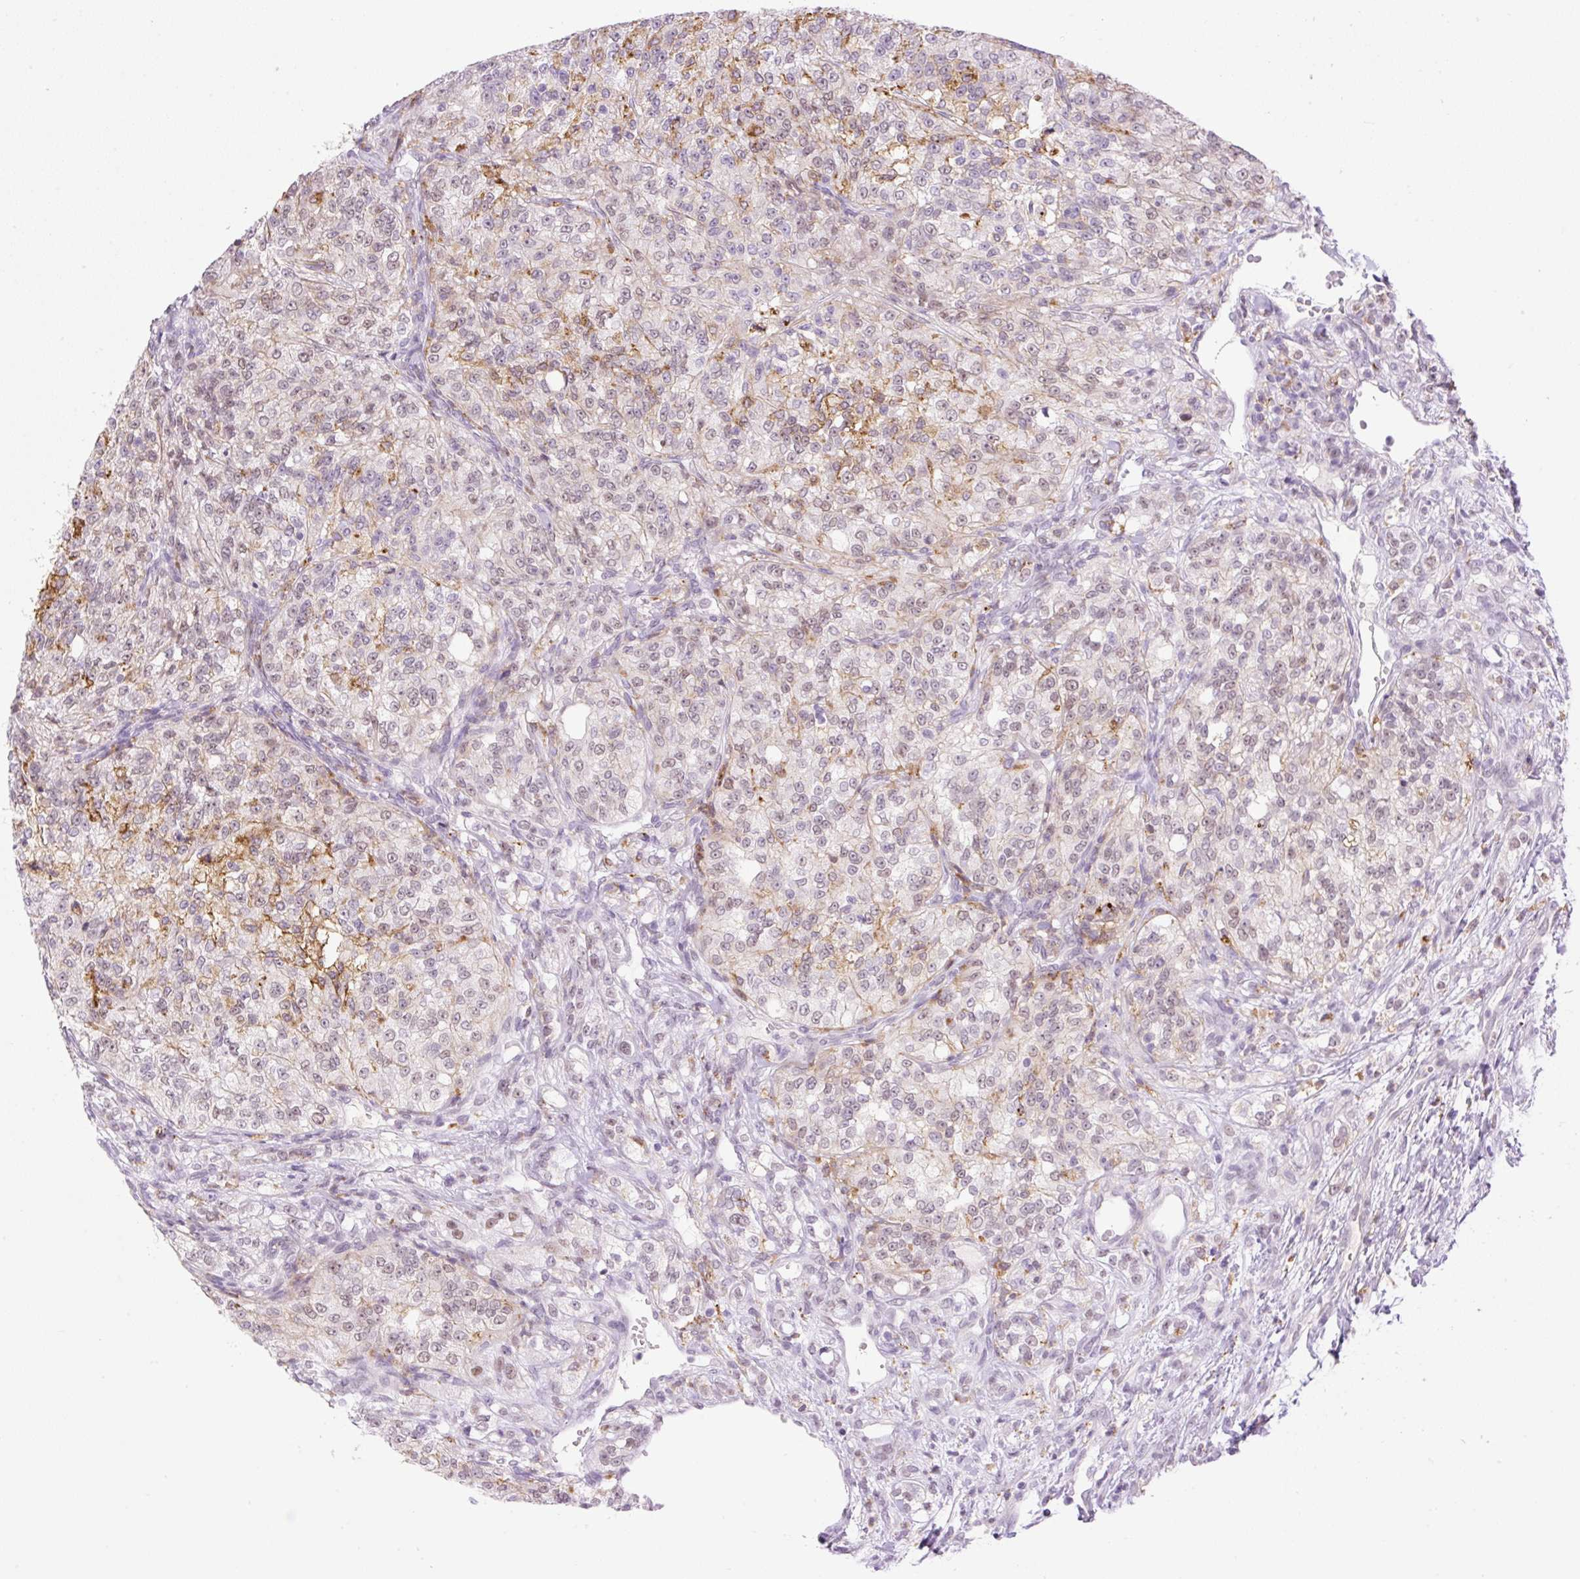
{"staining": {"intensity": "moderate", "quantity": "25%-75%", "location": "cytoplasmic/membranous,nuclear"}, "tissue": "renal cancer", "cell_type": "Tumor cells", "image_type": "cancer", "snomed": [{"axis": "morphology", "description": "Adenocarcinoma, NOS"}, {"axis": "topography", "description": "Kidney"}], "caption": "Renal adenocarcinoma was stained to show a protein in brown. There is medium levels of moderate cytoplasmic/membranous and nuclear positivity in approximately 25%-75% of tumor cells.", "gene": "PALM3", "patient": {"sex": "female", "age": 63}}